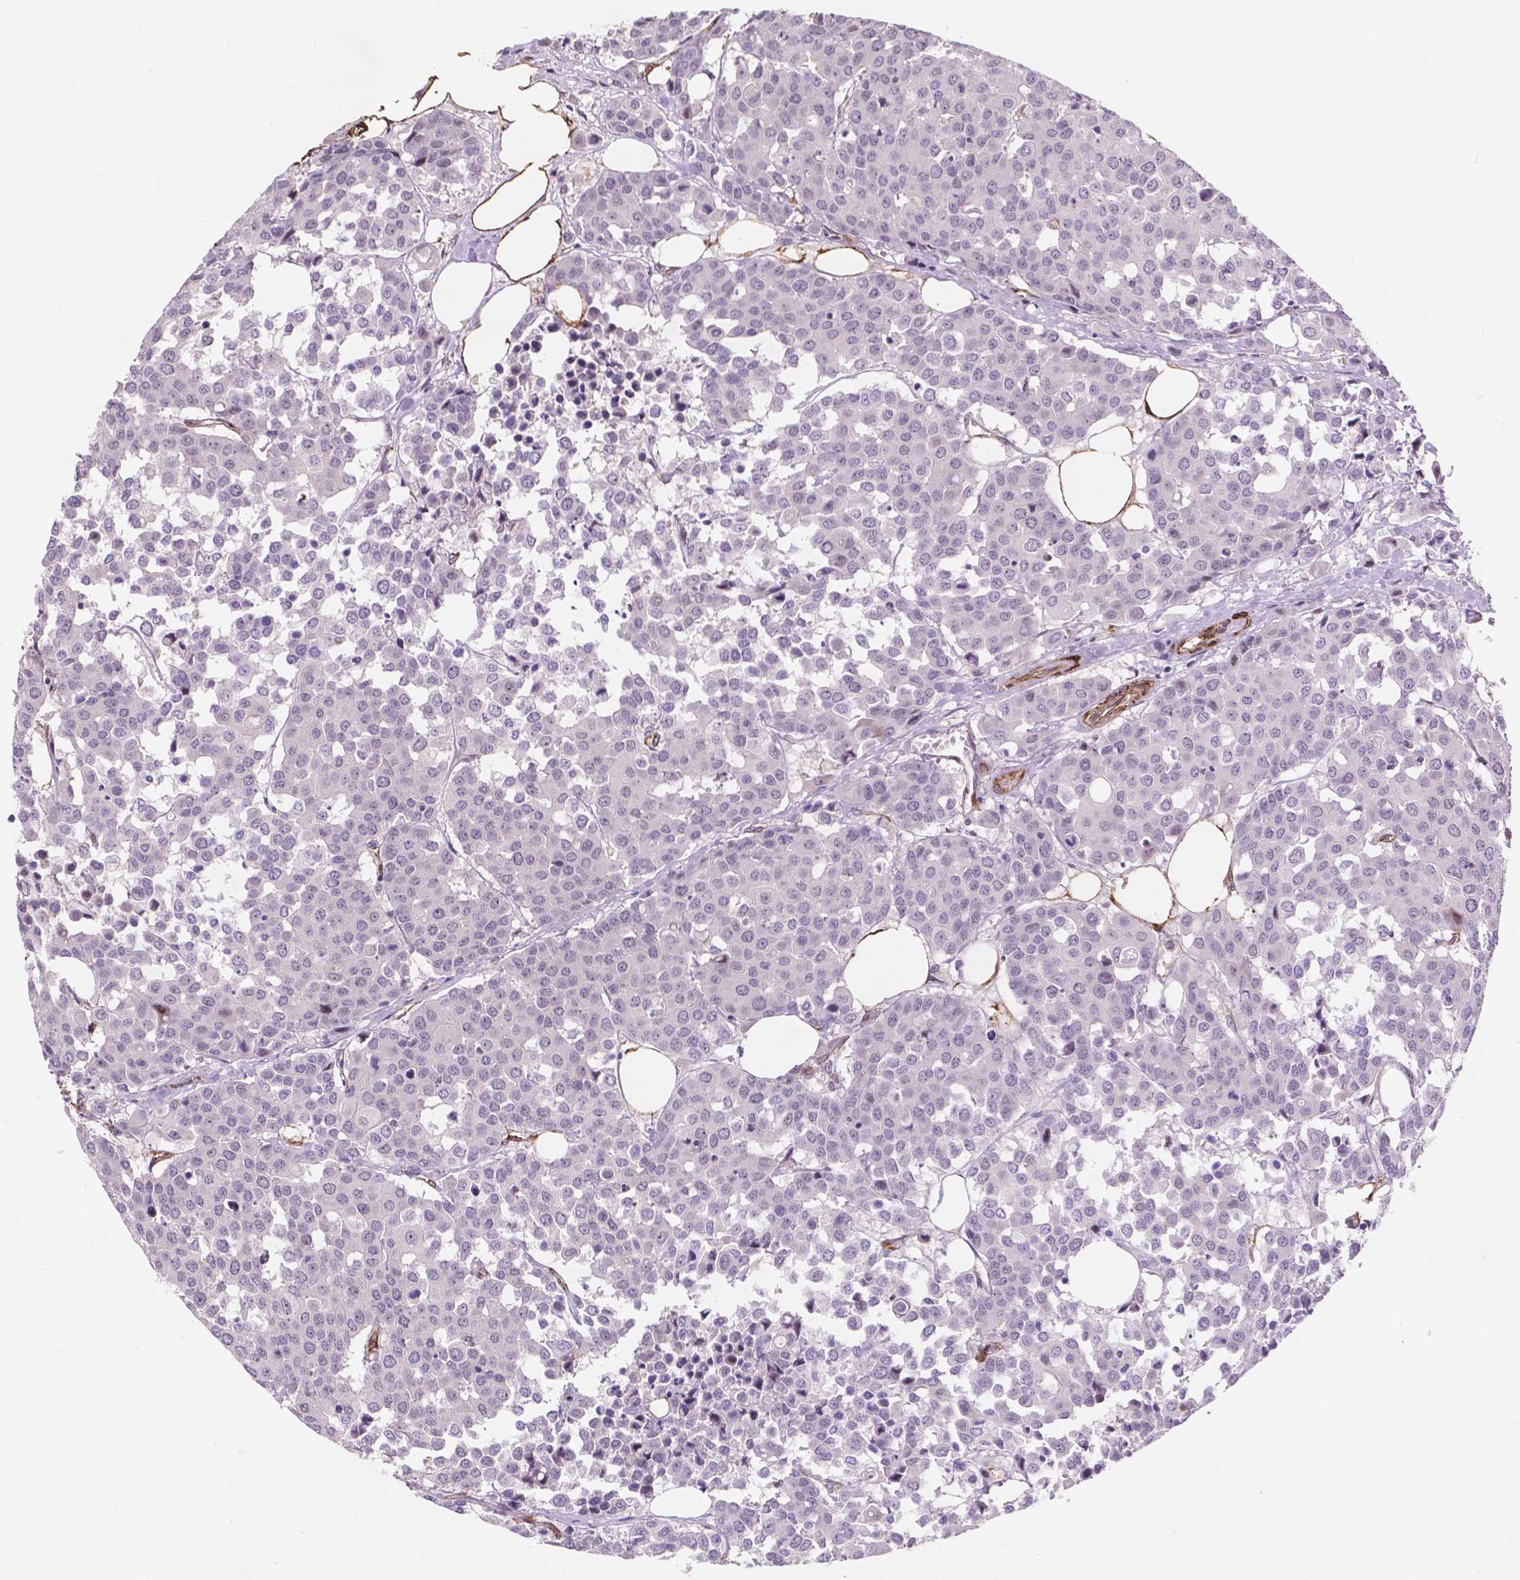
{"staining": {"intensity": "negative", "quantity": "none", "location": "none"}, "tissue": "carcinoid", "cell_type": "Tumor cells", "image_type": "cancer", "snomed": [{"axis": "morphology", "description": "Carcinoid, malignant, NOS"}, {"axis": "topography", "description": "Colon"}], "caption": "There is no significant expression in tumor cells of malignant carcinoid.", "gene": "EGFL8", "patient": {"sex": "male", "age": 81}}